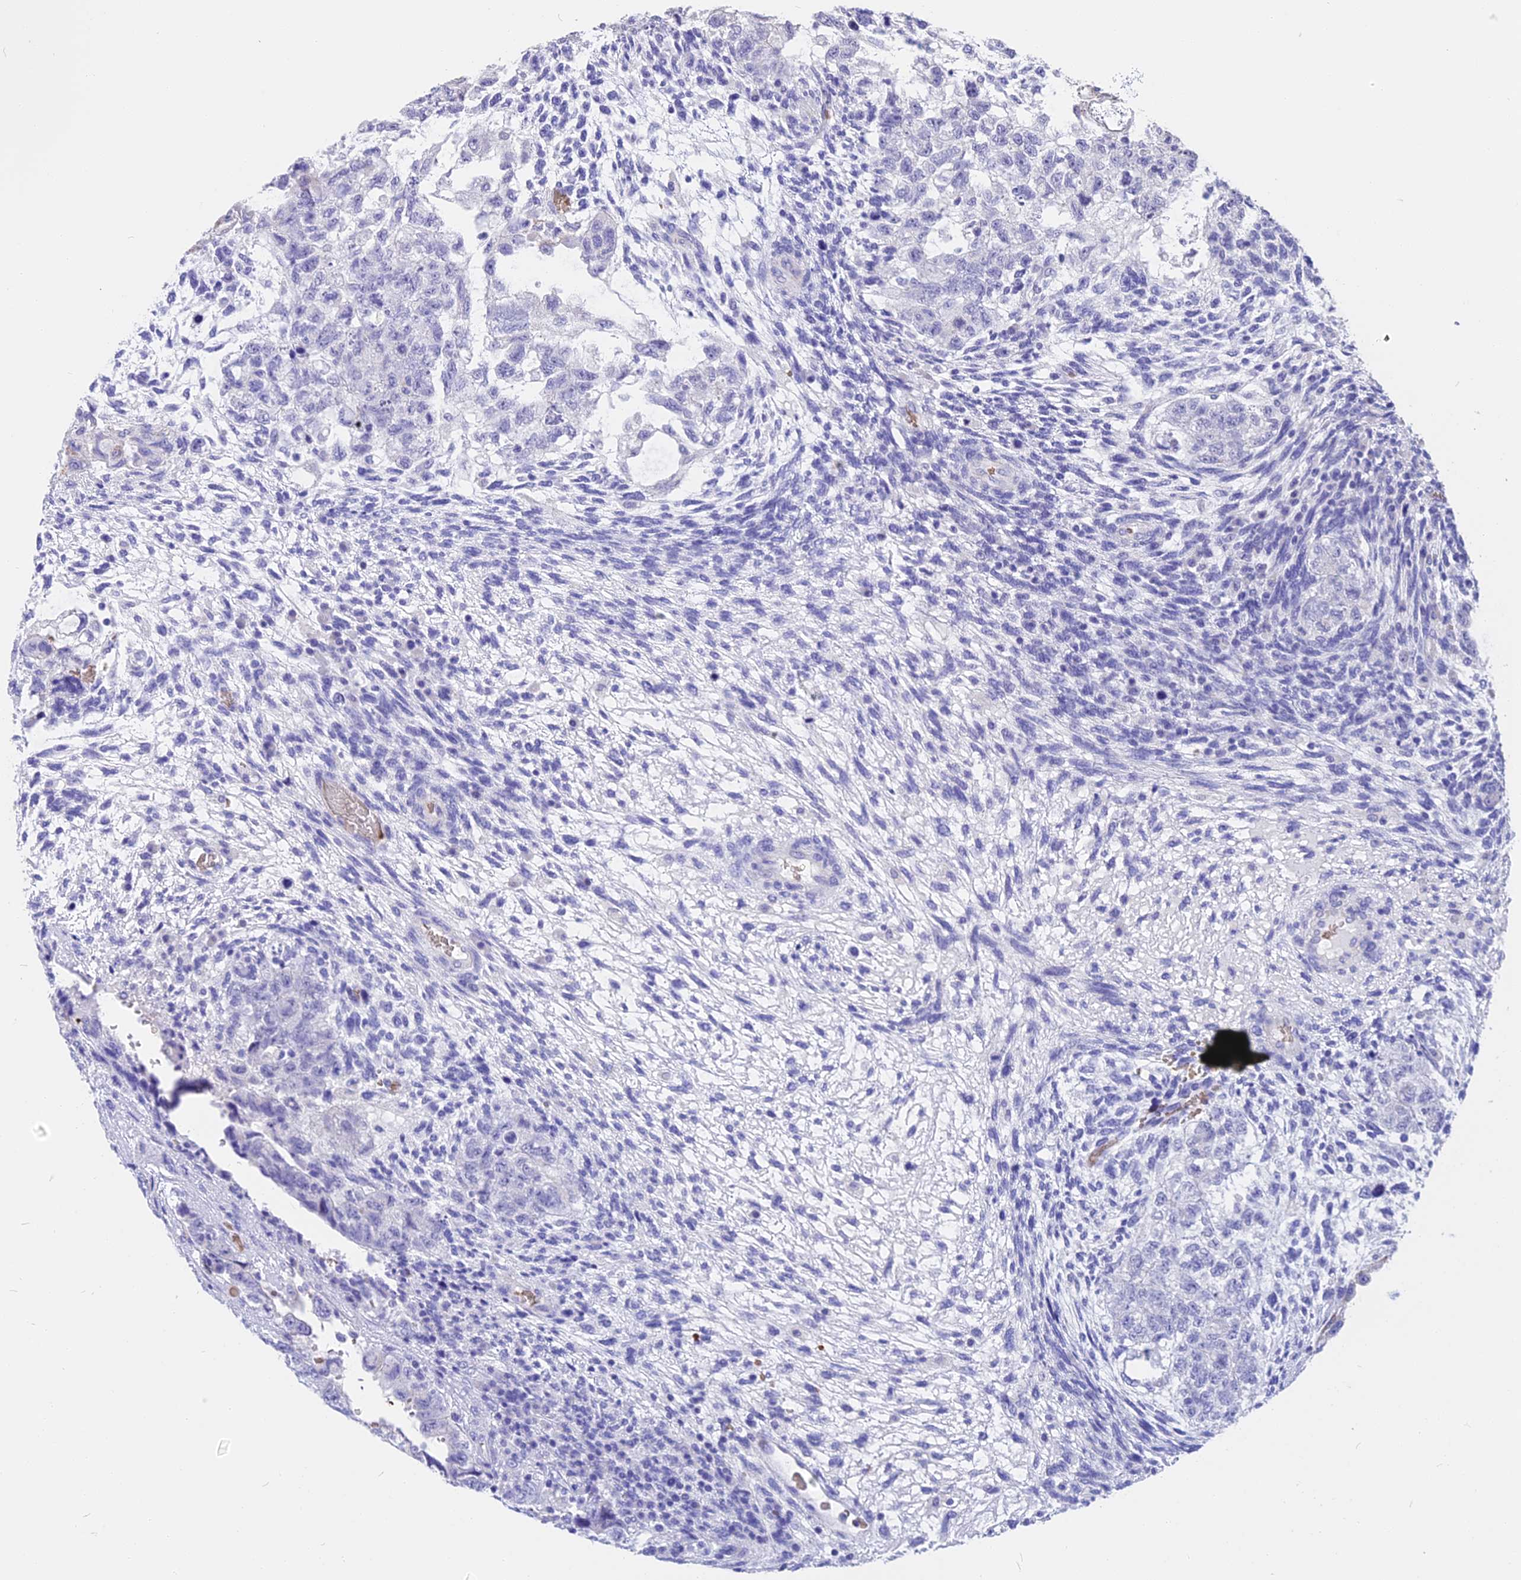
{"staining": {"intensity": "negative", "quantity": "none", "location": "none"}, "tissue": "testis cancer", "cell_type": "Tumor cells", "image_type": "cancer", "snomed": [{"axis": "morphology", "description": "Normal tissue, NOS"}, {"axis": "morphology", "description": "Carcinoma, Embryonal, NOS"}, {"axis": "topography", "description": "Testis"}], "caption": "Immunohistochemistry (IHC) micrograph of neoplastic tissue: human testis cancer (embryonal carcinoma) stained with DAB (3,3'-diaminobenzidine) demonstrates no significant protein positivity in tumor cells. (DAB immunohistochemistry (IHC) visualized using brightfield microscopy, high magnification).", "gene": "TNNC2", "patient": {"sex": "male", "age": 36}}